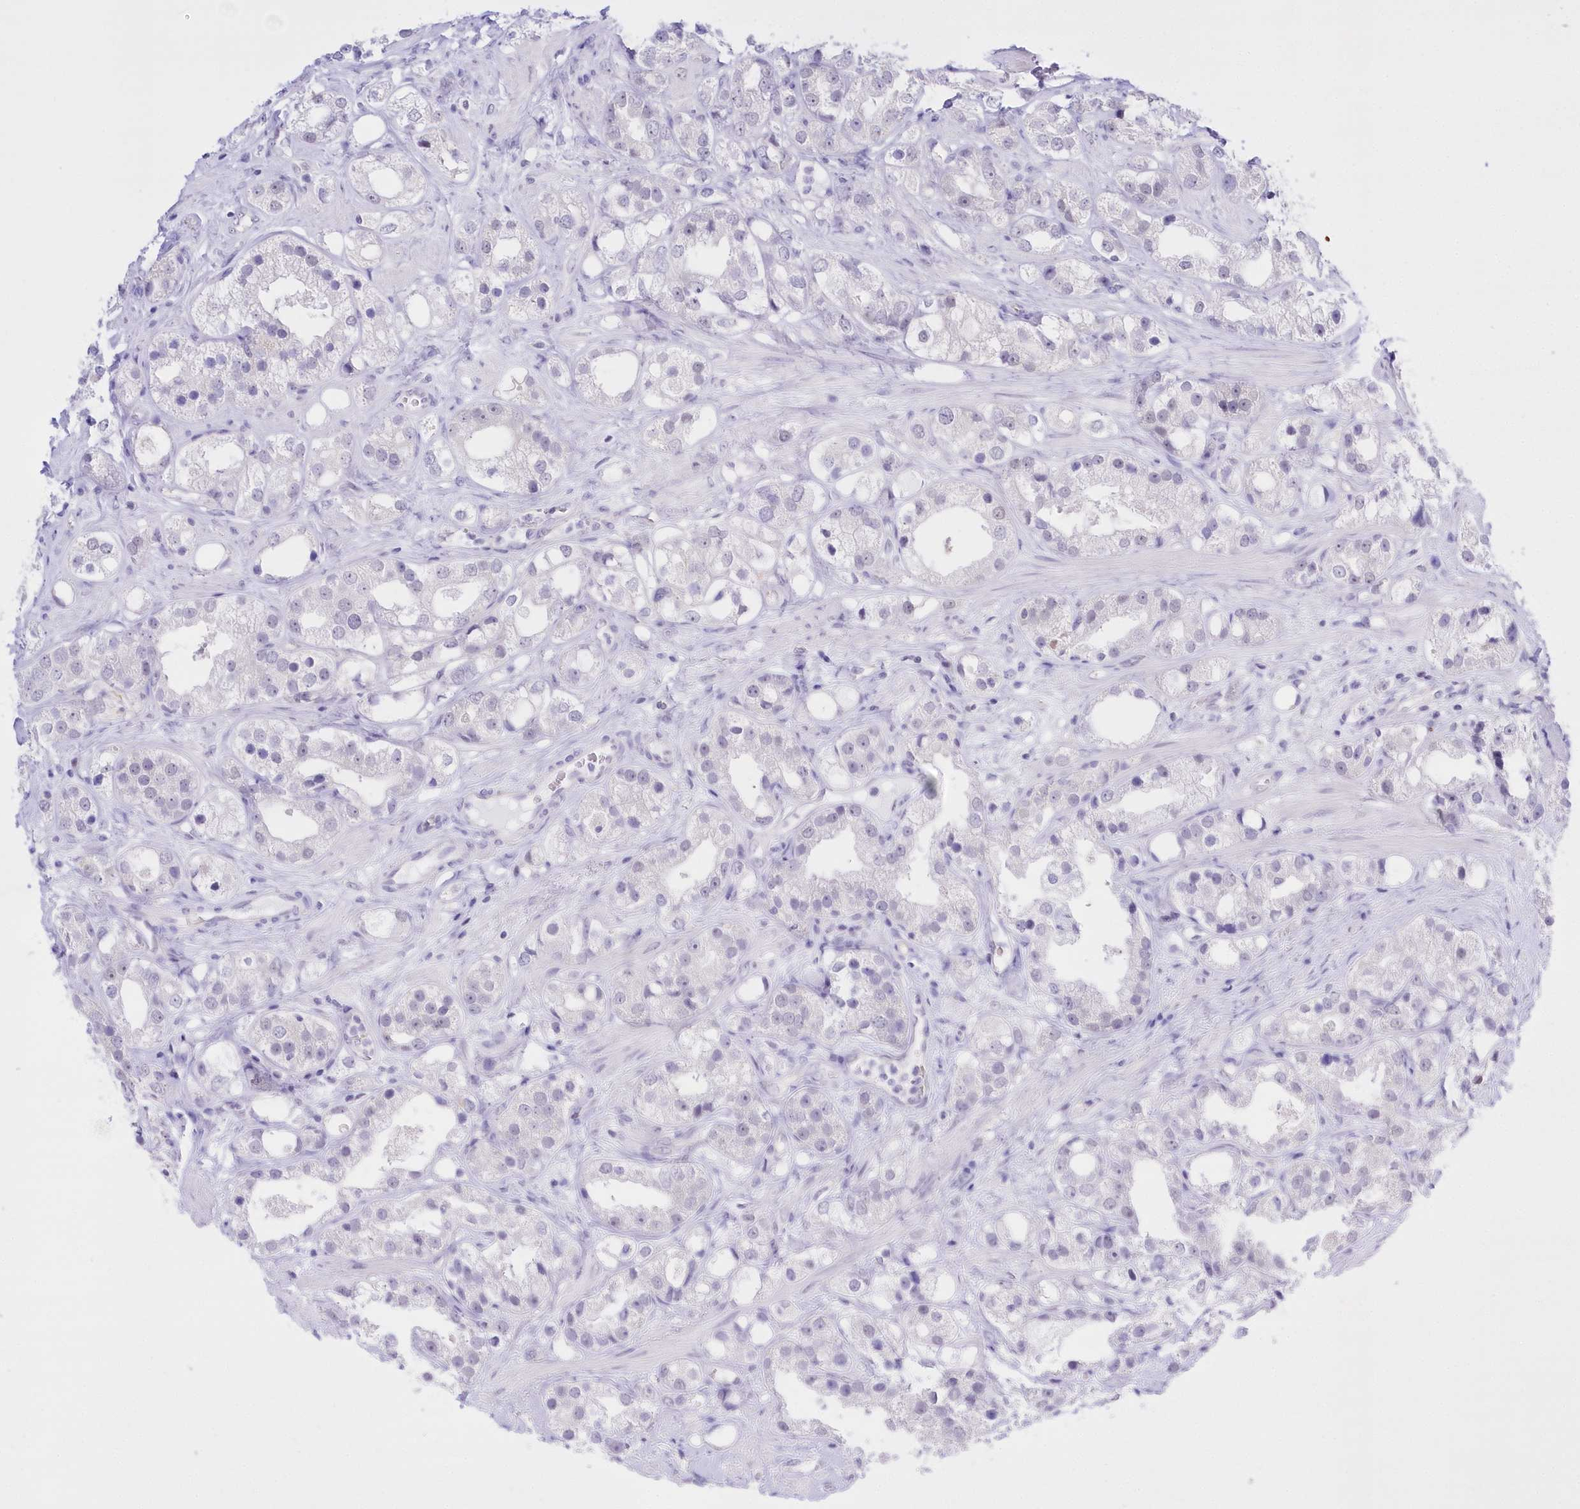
{"staining": {"intensity": "negative", "quantity": "none", "location": "none"}, "tissue": "prostate cancer", "cell_type": "Tumor cells", "image_type": "cancer", "snomed": [{"axis": "morphology", "description": "Adenocarcinoma, NOS"}, {"axis": "topography", "description": "Prostate"}], "caption": "Tumor cells are negative for protein expression in human prostate cancer. (DAB (3,3'-diaminobenzidine) IHC visualized using brightfield microscopy, high magnification).", "gene": "UBA6", "patient": {"sex": "male", "age": 79}}